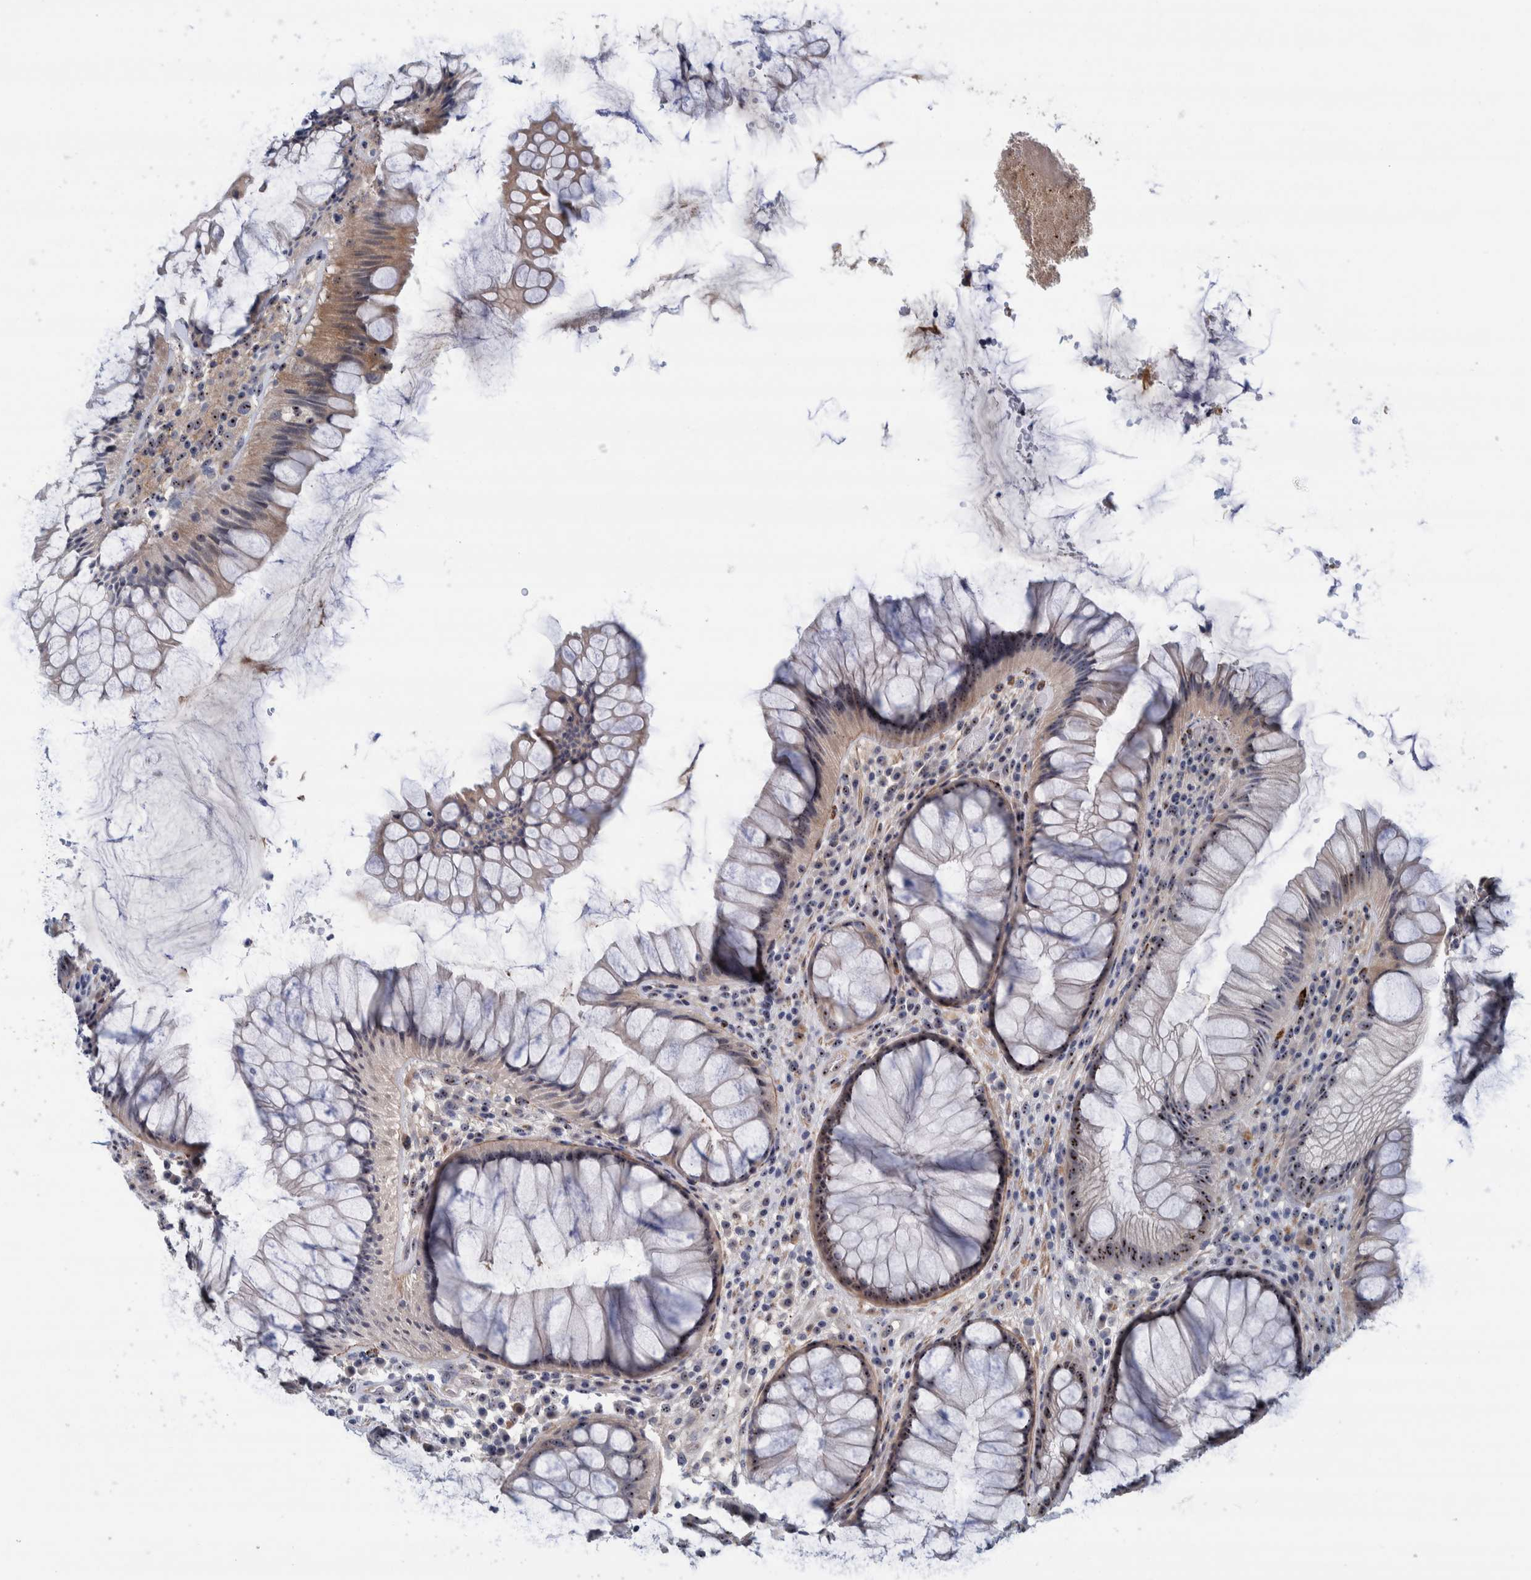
{"staining": {"intensity": "strong", "quantity": ">75%", "location": "nuclear"}, "tissue": "rectum", "cell_type": "Glandular cells", "image_type": "normal", "snomed": [{"axis": "morphology", "description": "Normal tissue, NOS"}, {"axis": "topography", "description": "Rectum"}], "caption": "Normal rectum demonstrates strong nuclear expression in about >75% of glandular cells, visualized by immunohistochemistry.", "gene": "NOL11", "patient": {"sex": "male", "age": 51}}